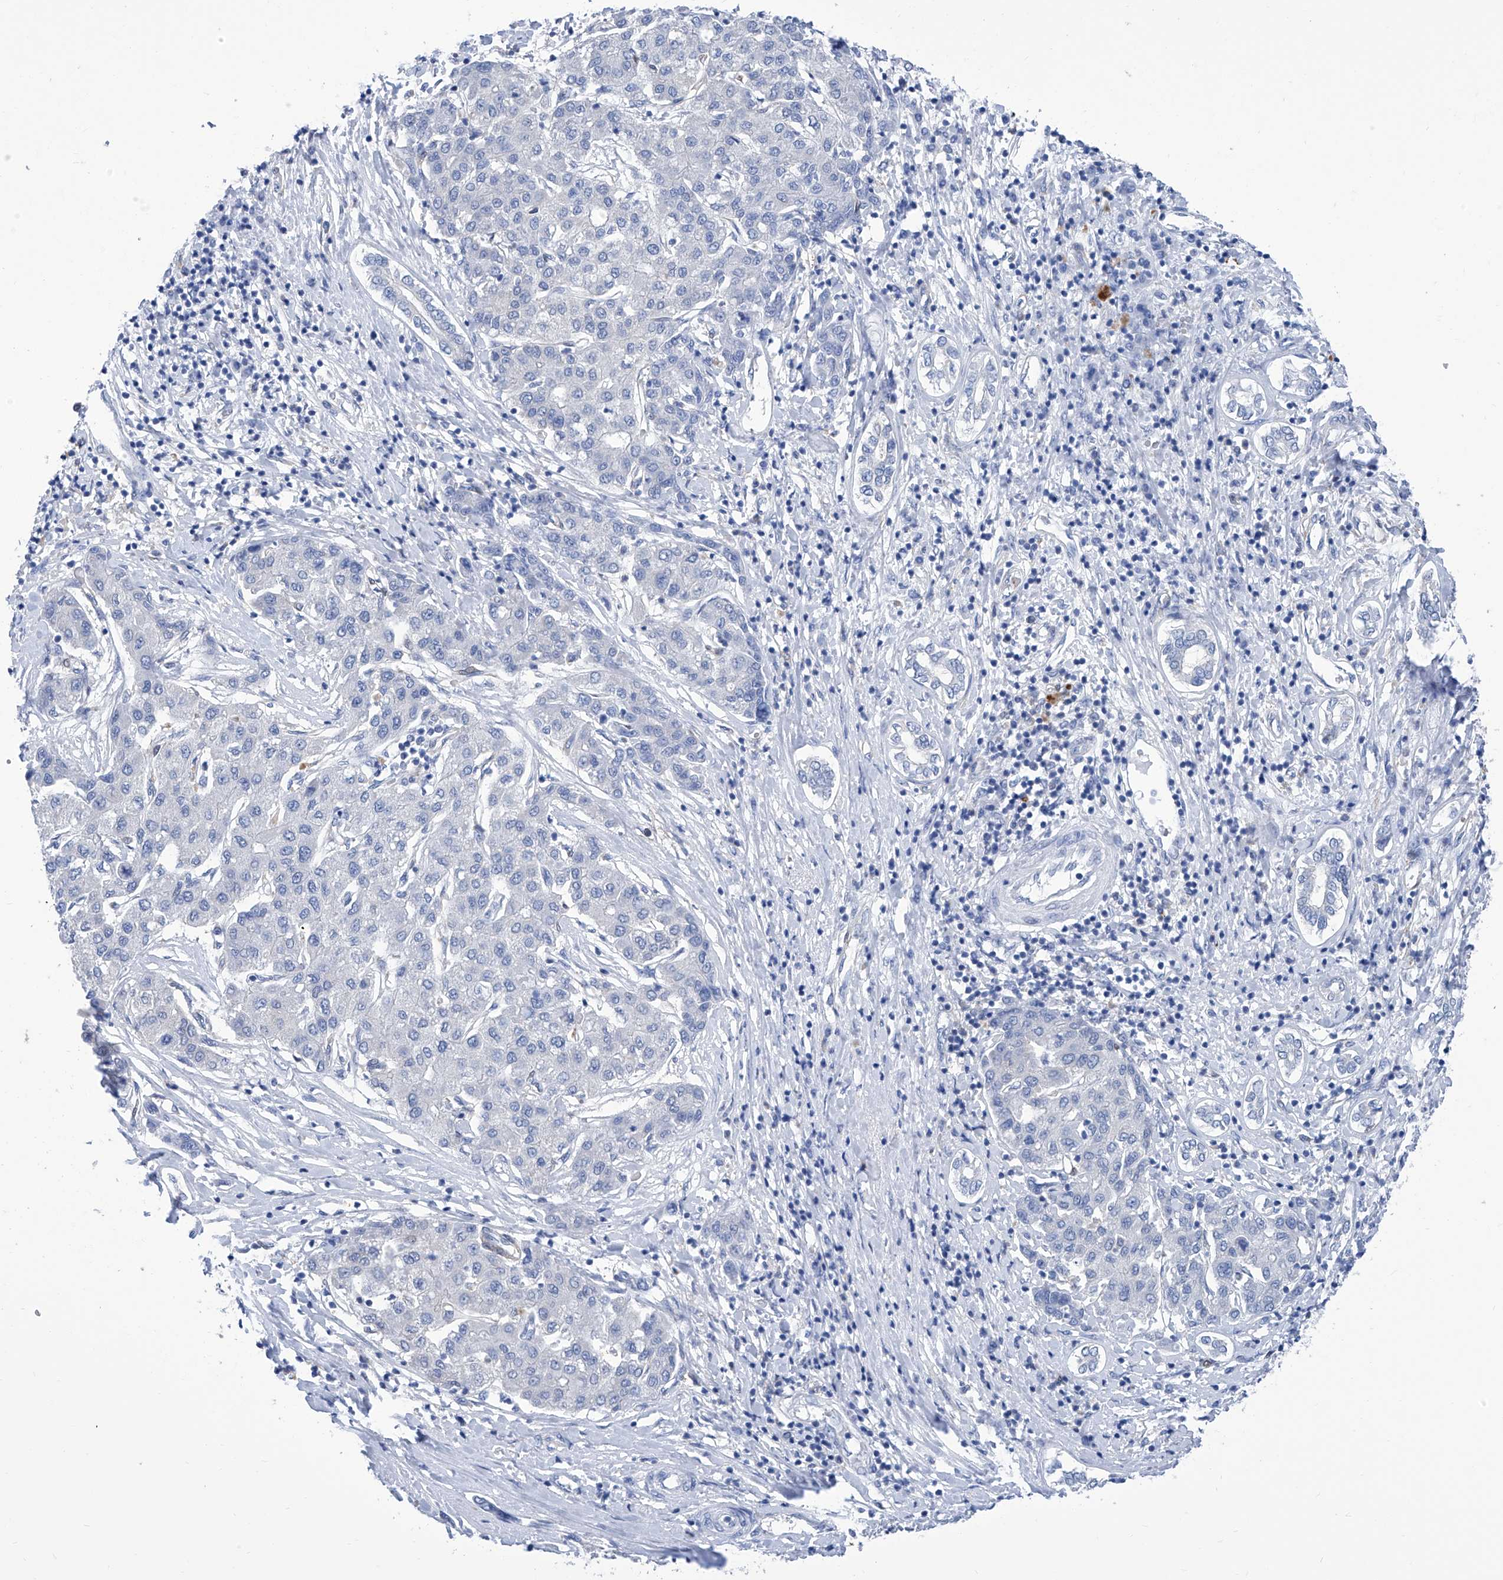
{"staining": {"intensity": "negative", "quantity": "none", "location": "none"}, "tissue": "liver cancer", "cell_type": "Tumor cells", "image_type": "cancer", "snomed": [{"axis": "morphology", "description": "Carcinoma, Hepatocellular, NOS"}, {"axis": "topography", "description": "Liver"}], "caption": "High power microscopy micrograph of an IHC micrograph of liver cancer, revealing no significant positivity in tumor cells.", "gene": "IMPA2", "patient": {"sex": "male", "age": 65}}